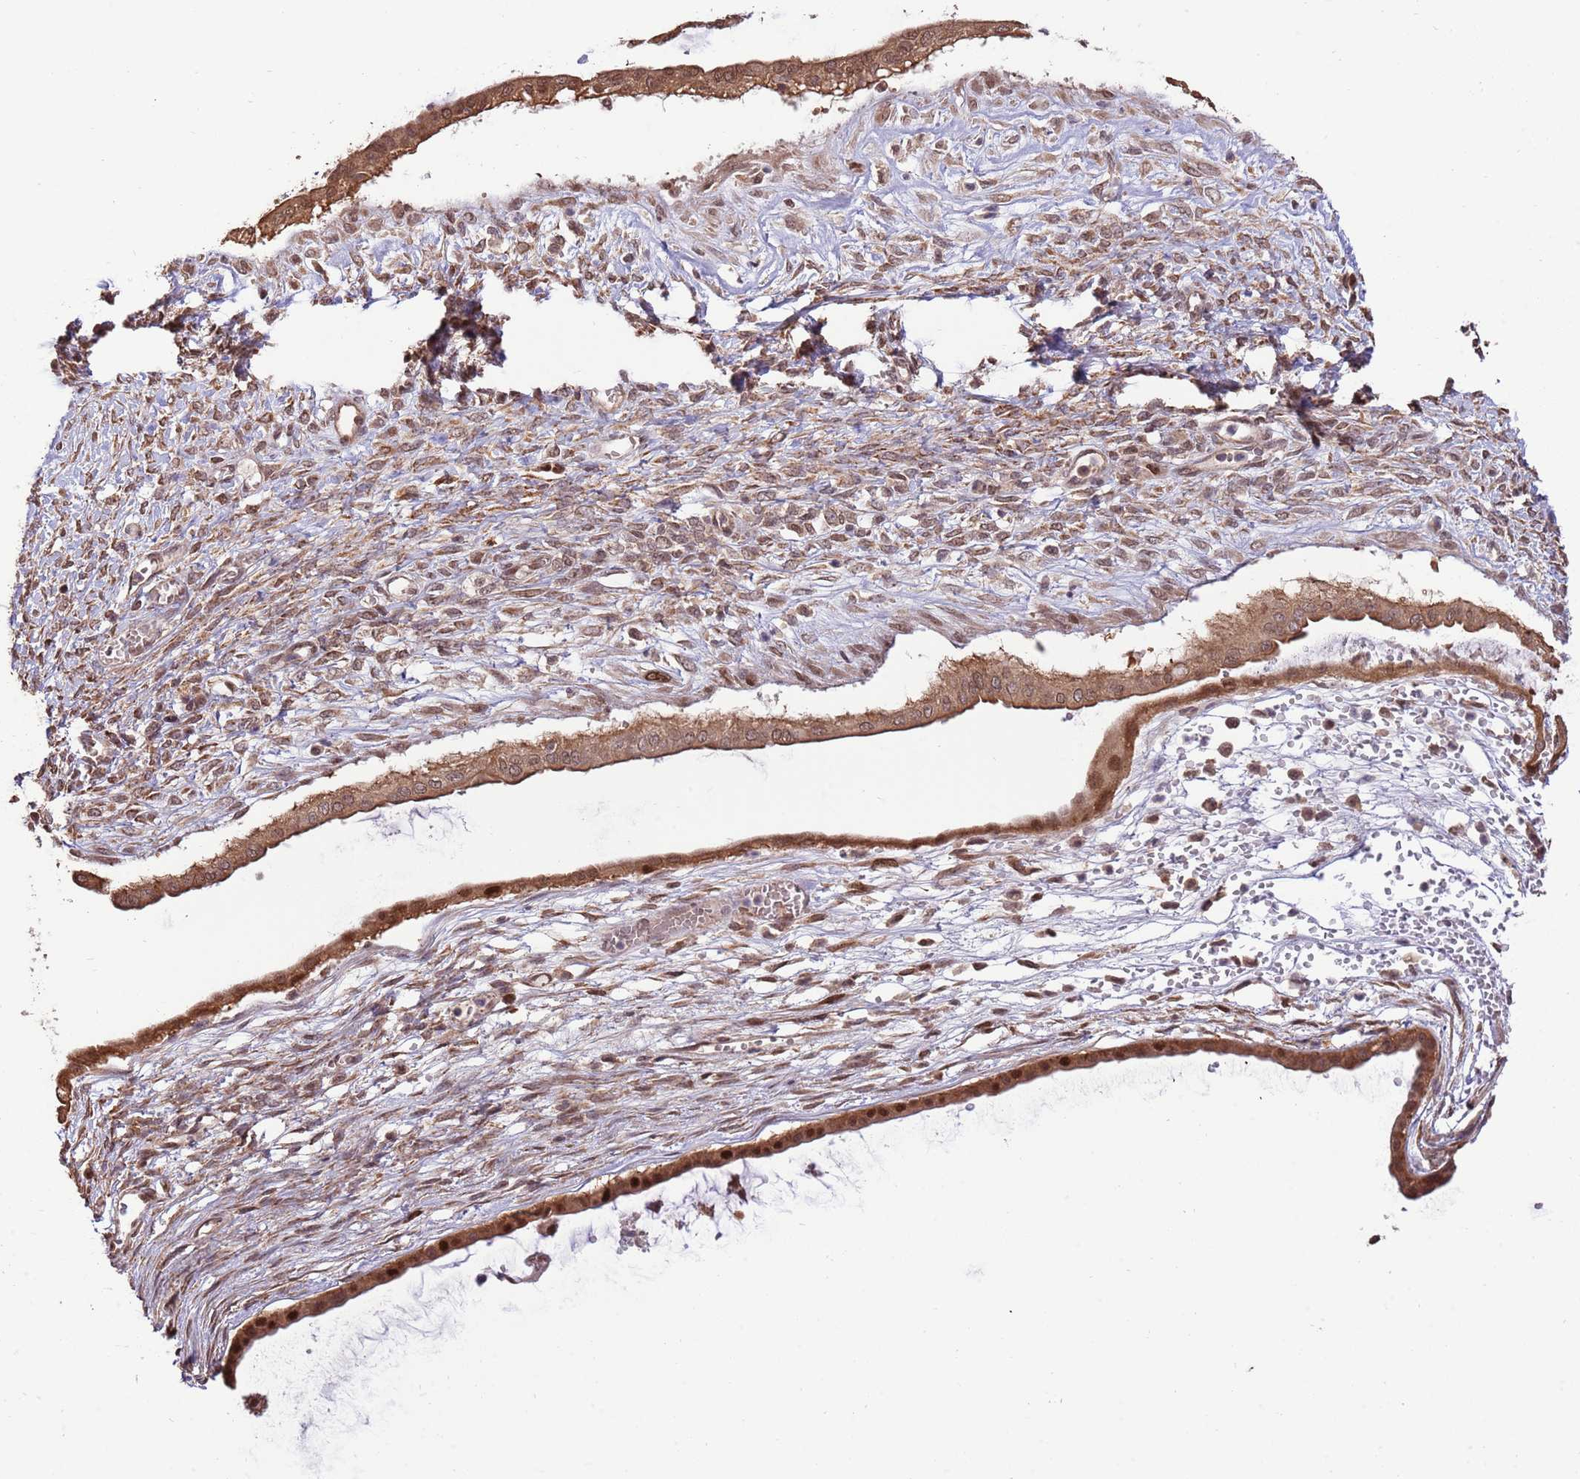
{"staining": {"intensity": "strong", "quantity": ">75%", "location": "cytoplasmic/membranous,nuclear"}, "tissue": "ovarian cancer", "cell_type": "Tumor cells", "image_type": "cancer", "snomed": [{"axis": "morphology", "description": "Cystadenocarcinoma, mucinous, NOS"}, {"axis": "topography", "description": "Ovary"}], "caption": "The histopathology image displays staining of ovarian cancer, revealing strong cytoplasmic/membranous and nuclear protein expression (brown color) within tumor cells.", "gene": "RIF1", "patient": {"sex": "female", "age": 73}}